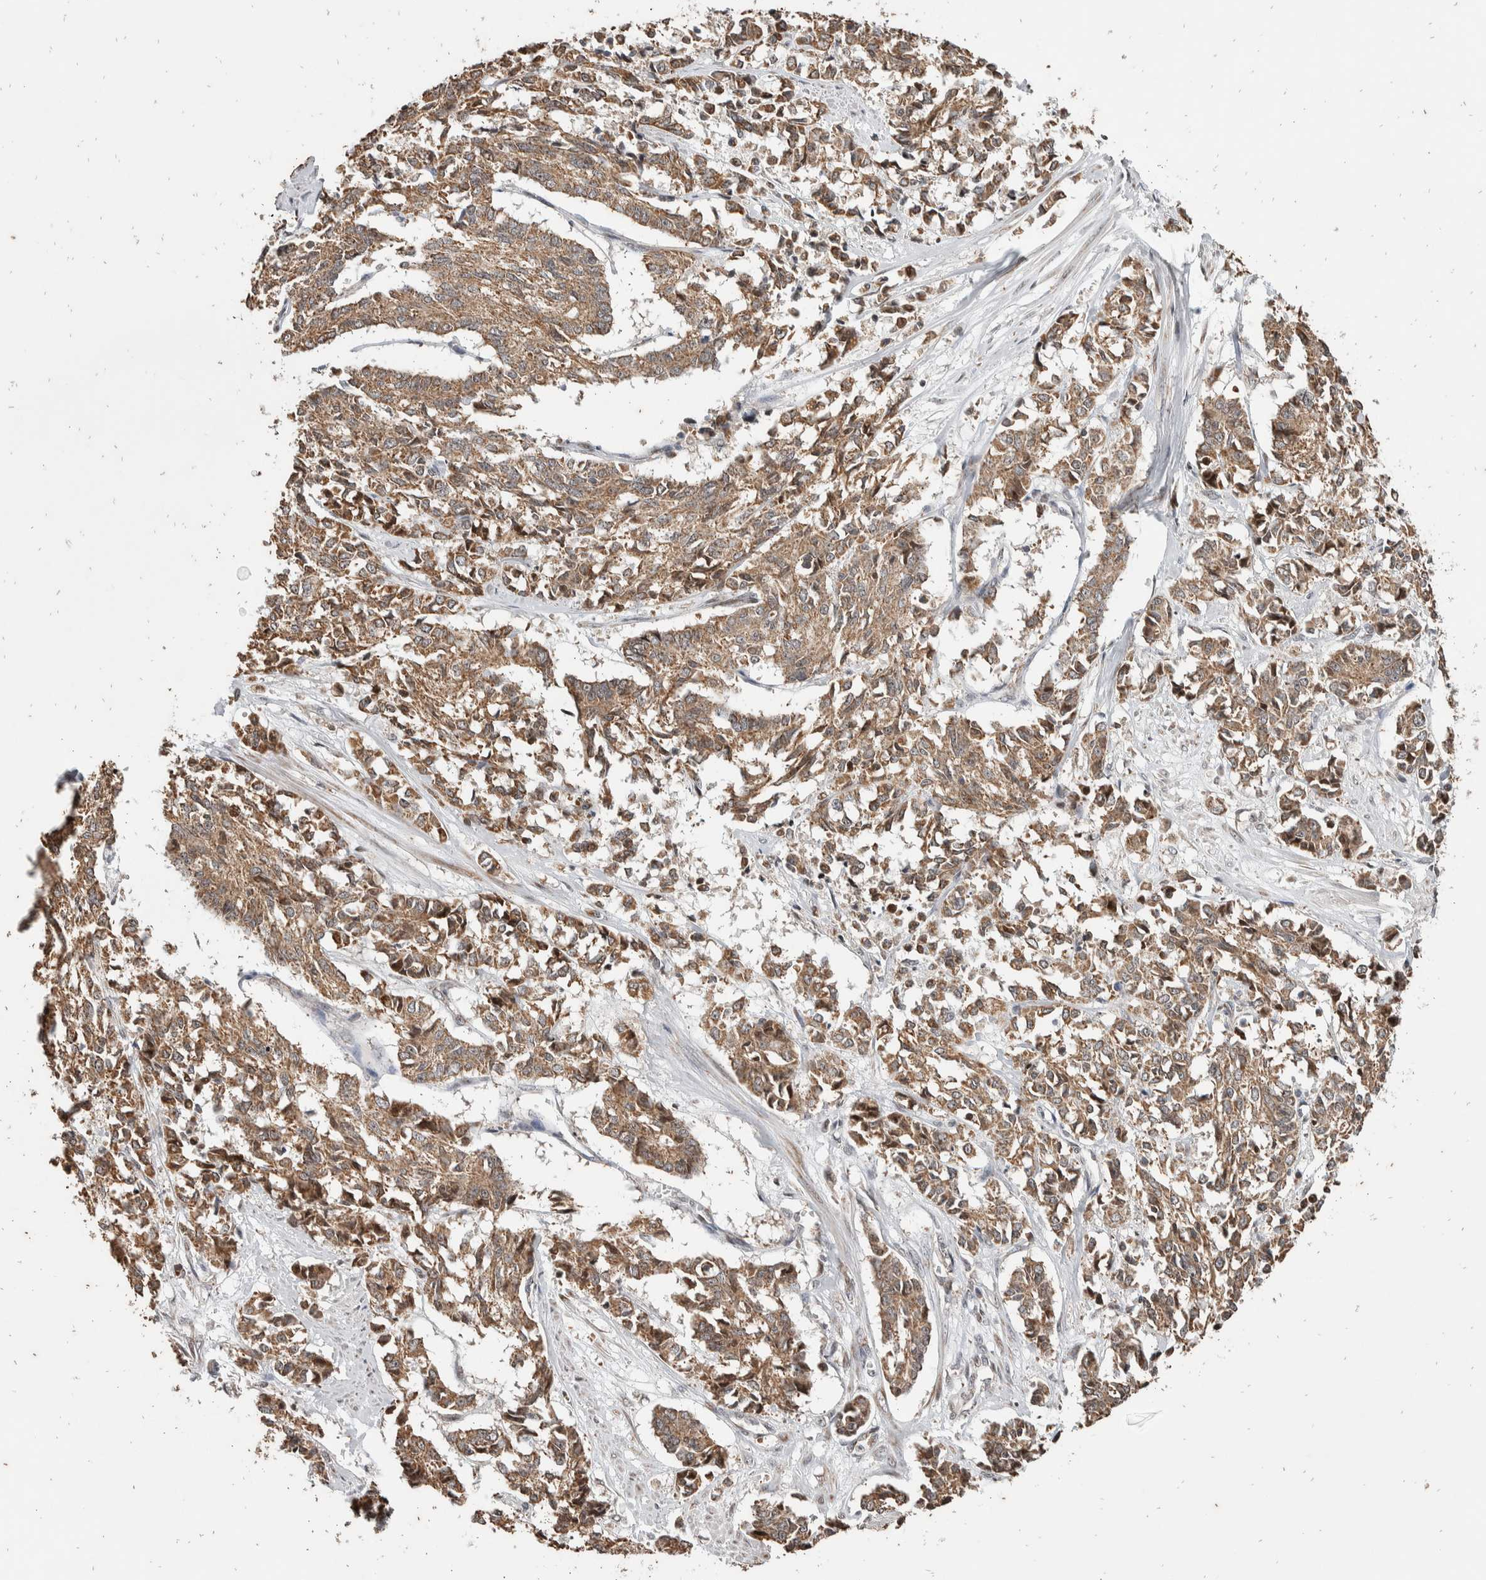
{"staining": {"intensity": "moderate", "quantity": ">75%", "location": "cytoplasmic/membranous"}, "tissue": "cervical cancer", "cell_type": "Tumor cells", "image_type": "cancer", "snomed": [{"axis": "morphology", "description": "Squamous cell carcinoma, NOS"}, {"axis": "topography", "description": "Cervix"}], "caption": "DAB (3,3'-diaminobenzidine) immunohistochemical staining of cervical cancer (squamous cell carcinoma) shows moderate cytoplasmic/membranous protein expression in about >75% of tumor cells.", "gene": "ATXN7L1", "patient": {"sex": "female", "age": 35}}